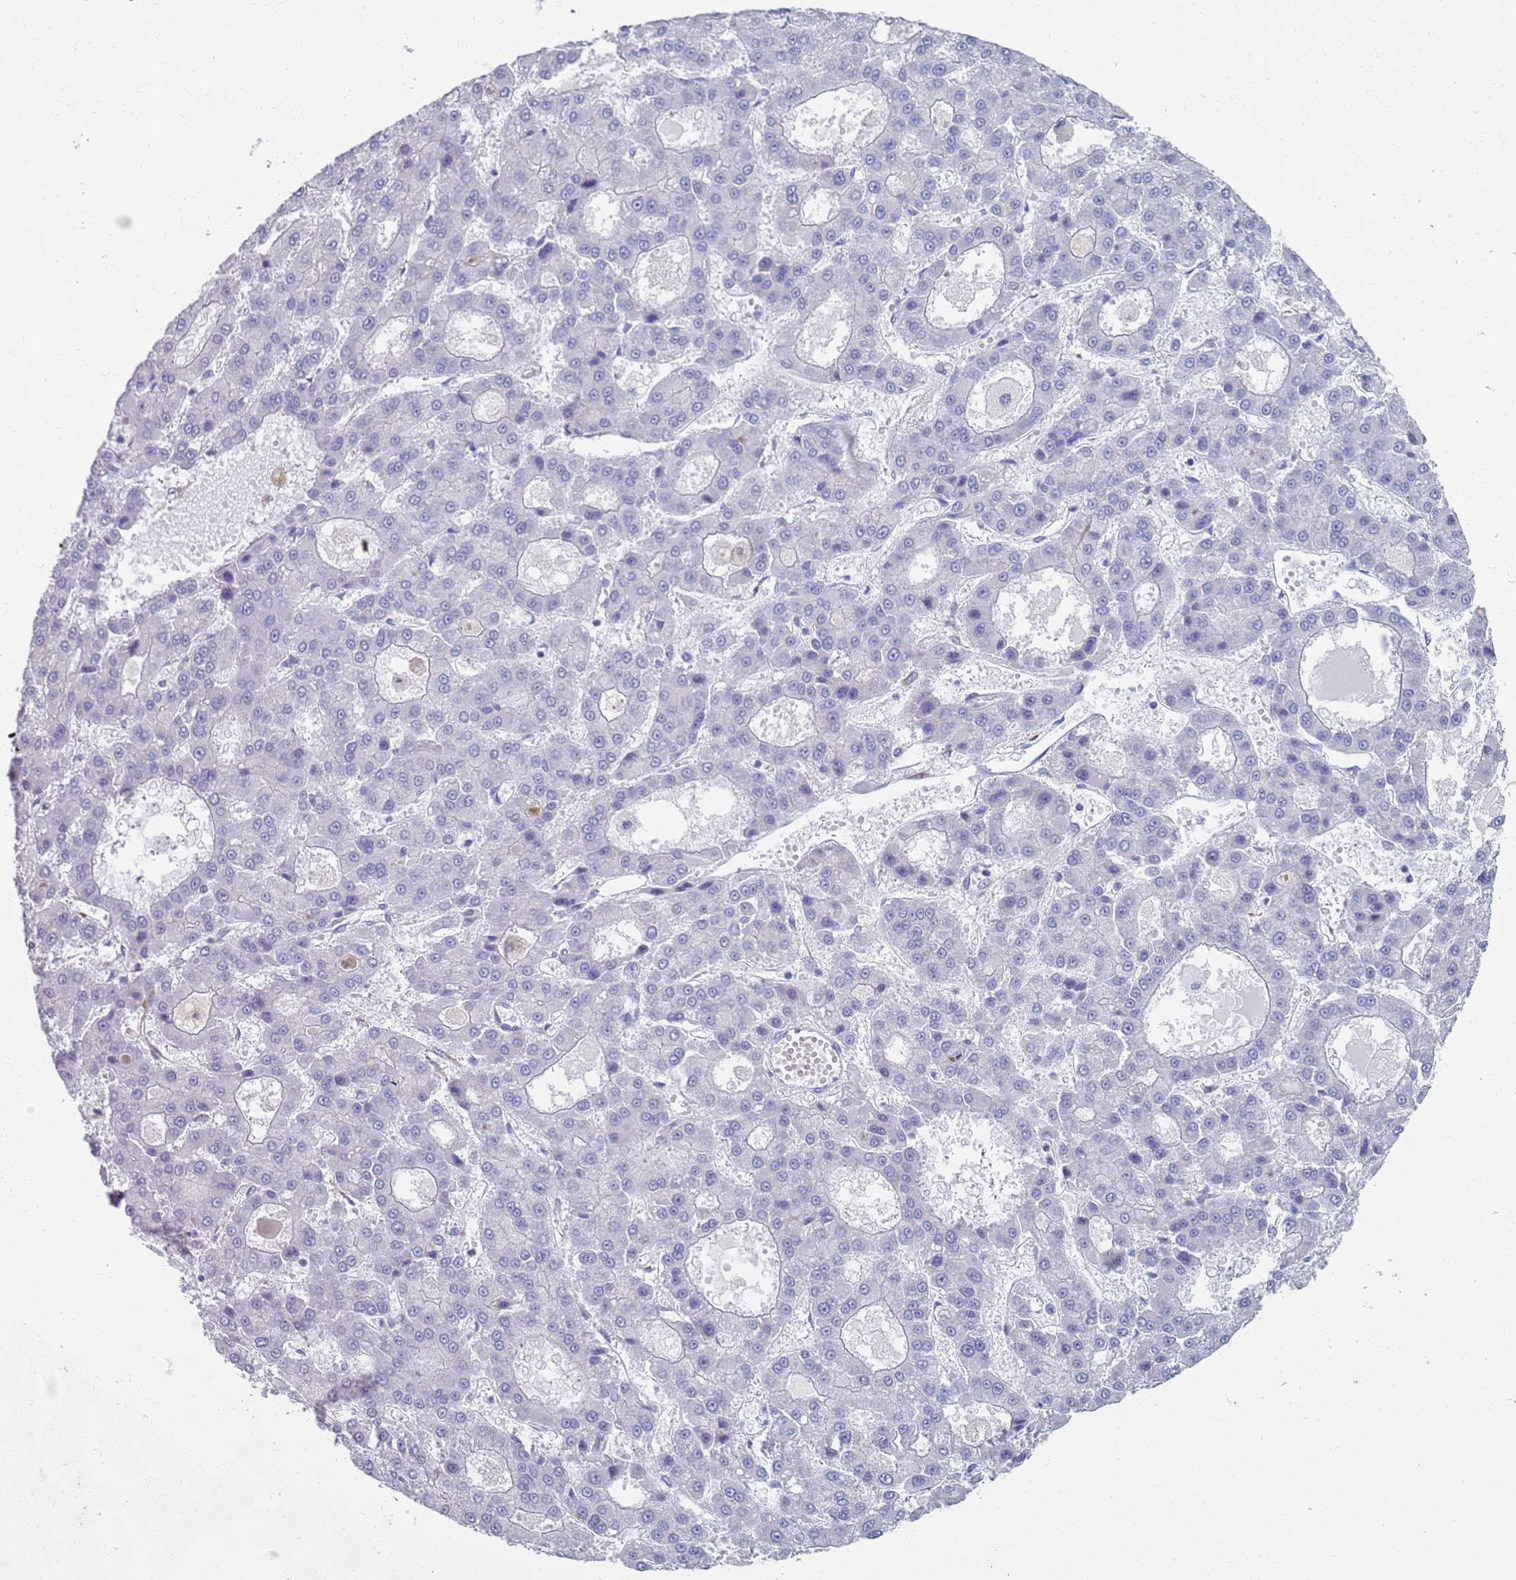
{"staining": {"intensity": "negative", "quantity": "none", "location": "none"}, "tissue": "liver cancer", "cell_type": "Tumor cells", "image_type": "cancer", "snomed": [{"axis": "morphology", "description": "Carcinoma, Hepatocellular, NOS"}, {"axis": "topography", "description": "Liver"}], "caption": "There is no significant positivity in tumor cells of liver hepatocellular carcinoma.", "gene": "PLOD1", "patient": {"sex": "male", "age": 70}}